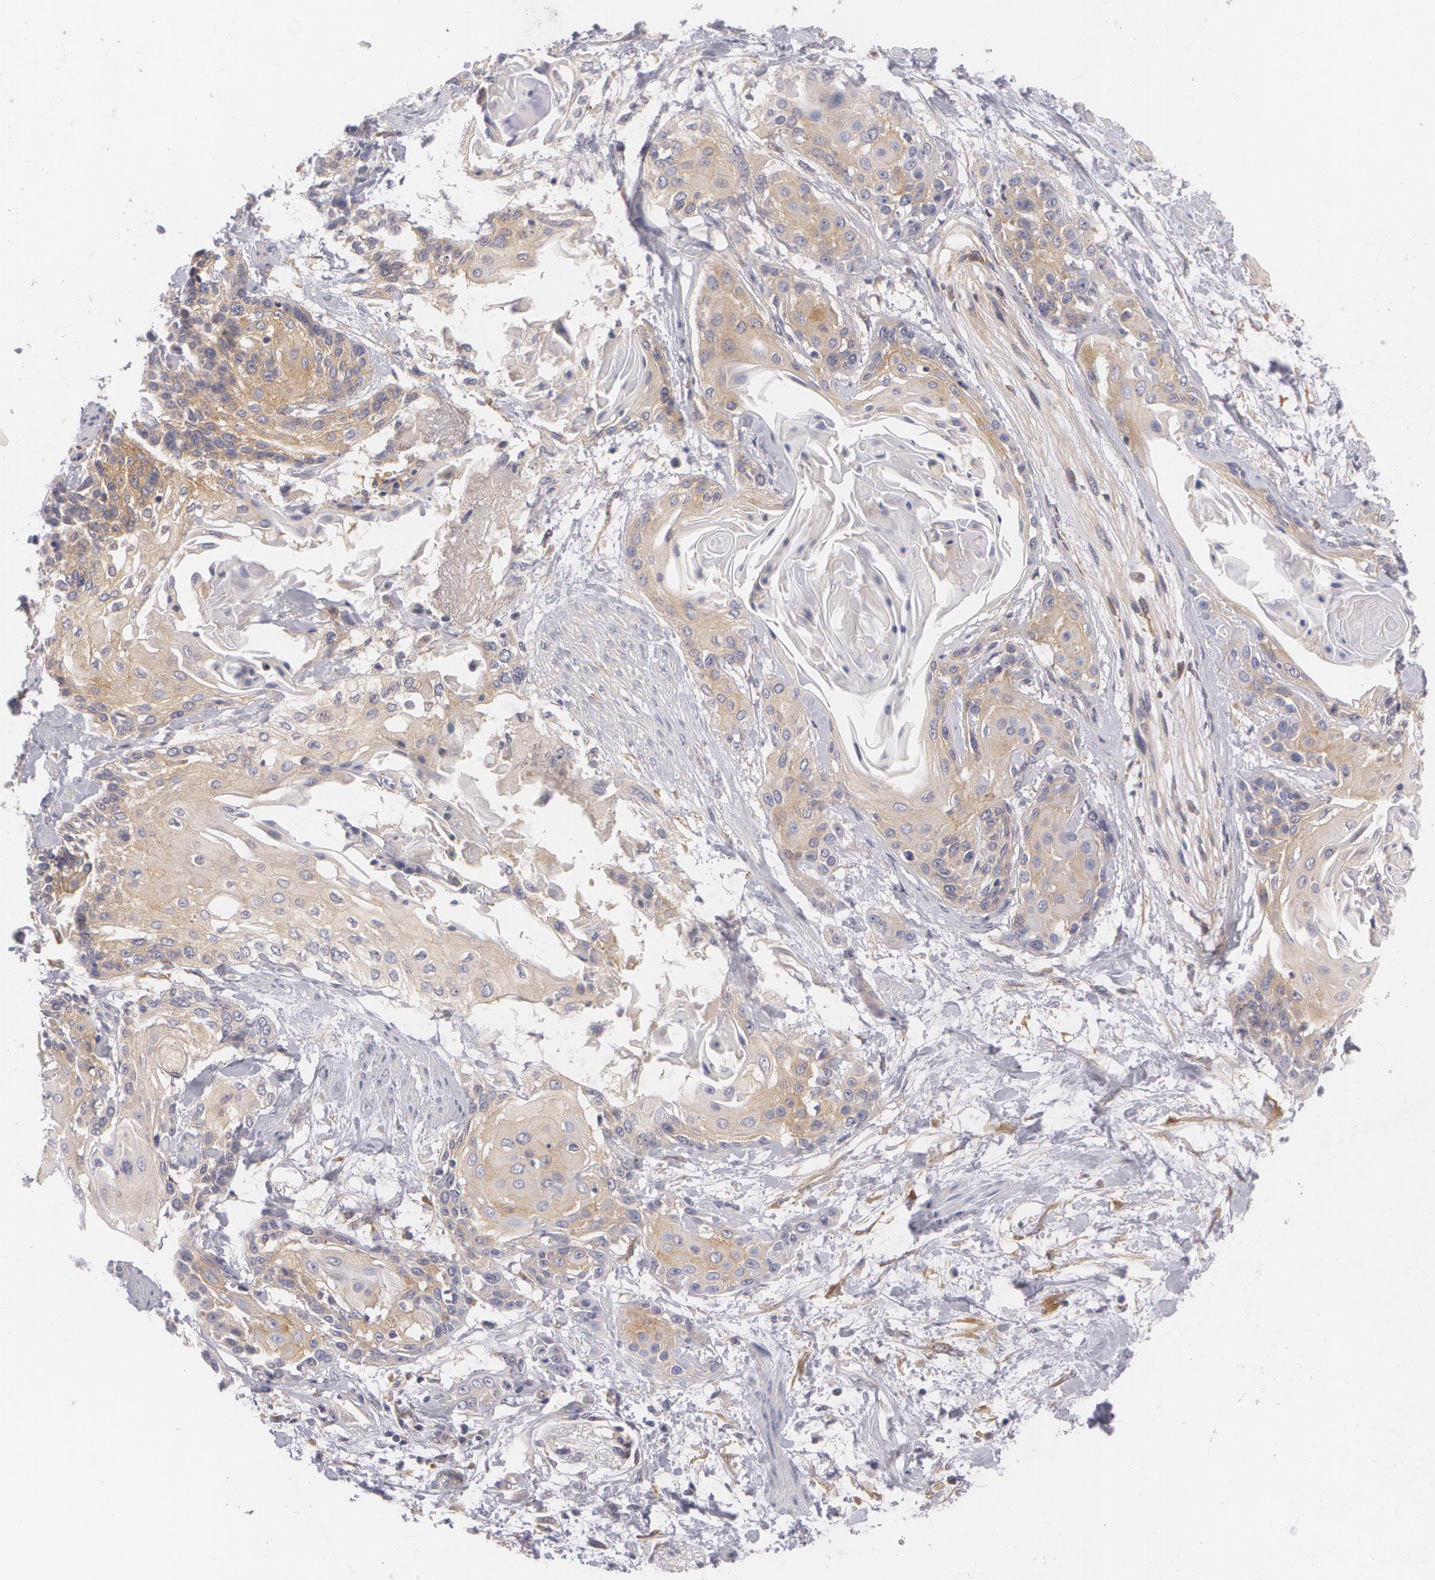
{"staining": {"intensity": "moderate", "quantity": ">75%", "location": "cytoplasmic/membranous"}, "tissue": "cervical cancer", "cell_type": "Tumor cells", "image_type": "cancer", "snomed": [{"axis": "morphology", "description": "Squamous cell carcinoma, NOS"}, {"axis": "topography", "description": "Cervix"}], "caption": "This is a photomicrograph of immunohistochemistry staining of cervical cancer (squamous cell carcinoma), which shows moderate positivity in the cytoplasmic/membranous of tumor cells.", "gene": "CASK", "patient": {"sex": "female", "age": 57}}